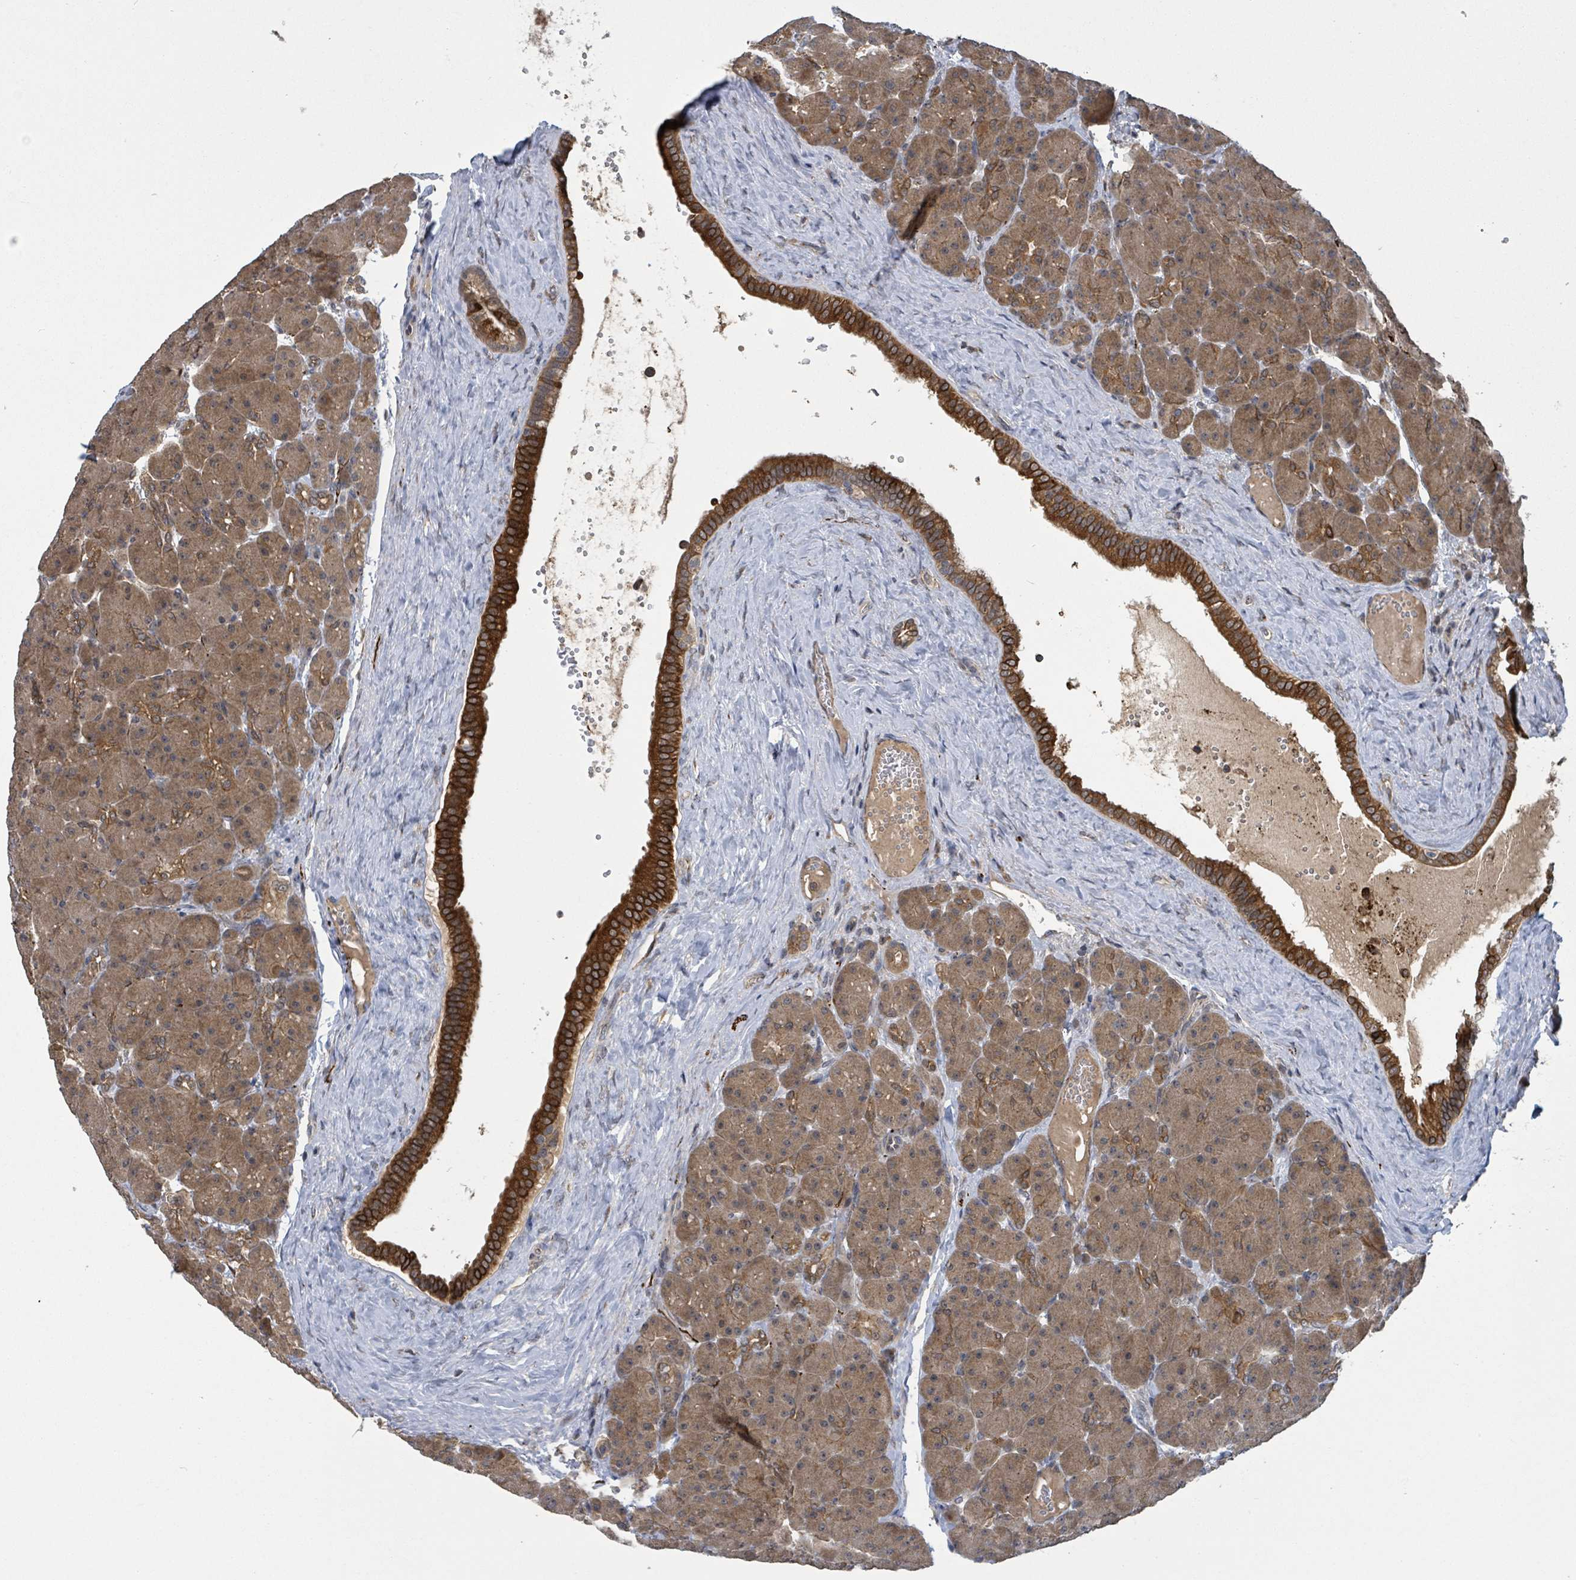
{"staining": {"intensity": "moderate", "quantity": ">75%", "location": "cytoplasmic/membranous"}, "tissue": "pancreas", "cell_type": "Exocrine glandular cells", "image_type": "normal", "snomed": [{"axis": "morphology", "description": "Normal tissue, NOS"}, {"axis": "topography", "description": "Pancreas"}], "caption": "Protein staining exhibits moderate cytoplasmic/membranous staining in approximately >75% of exocrine glandular cells in normal pancreas. The staining was performed using DAB (3,3'-diaminobenzidine) to visualize the protein expression in brown, while the nuclei were stained in blue with hematoxylin (Magnification: 20x).", "gene": "CCDC121", "patient": {"sex": "male", "age": 66}}